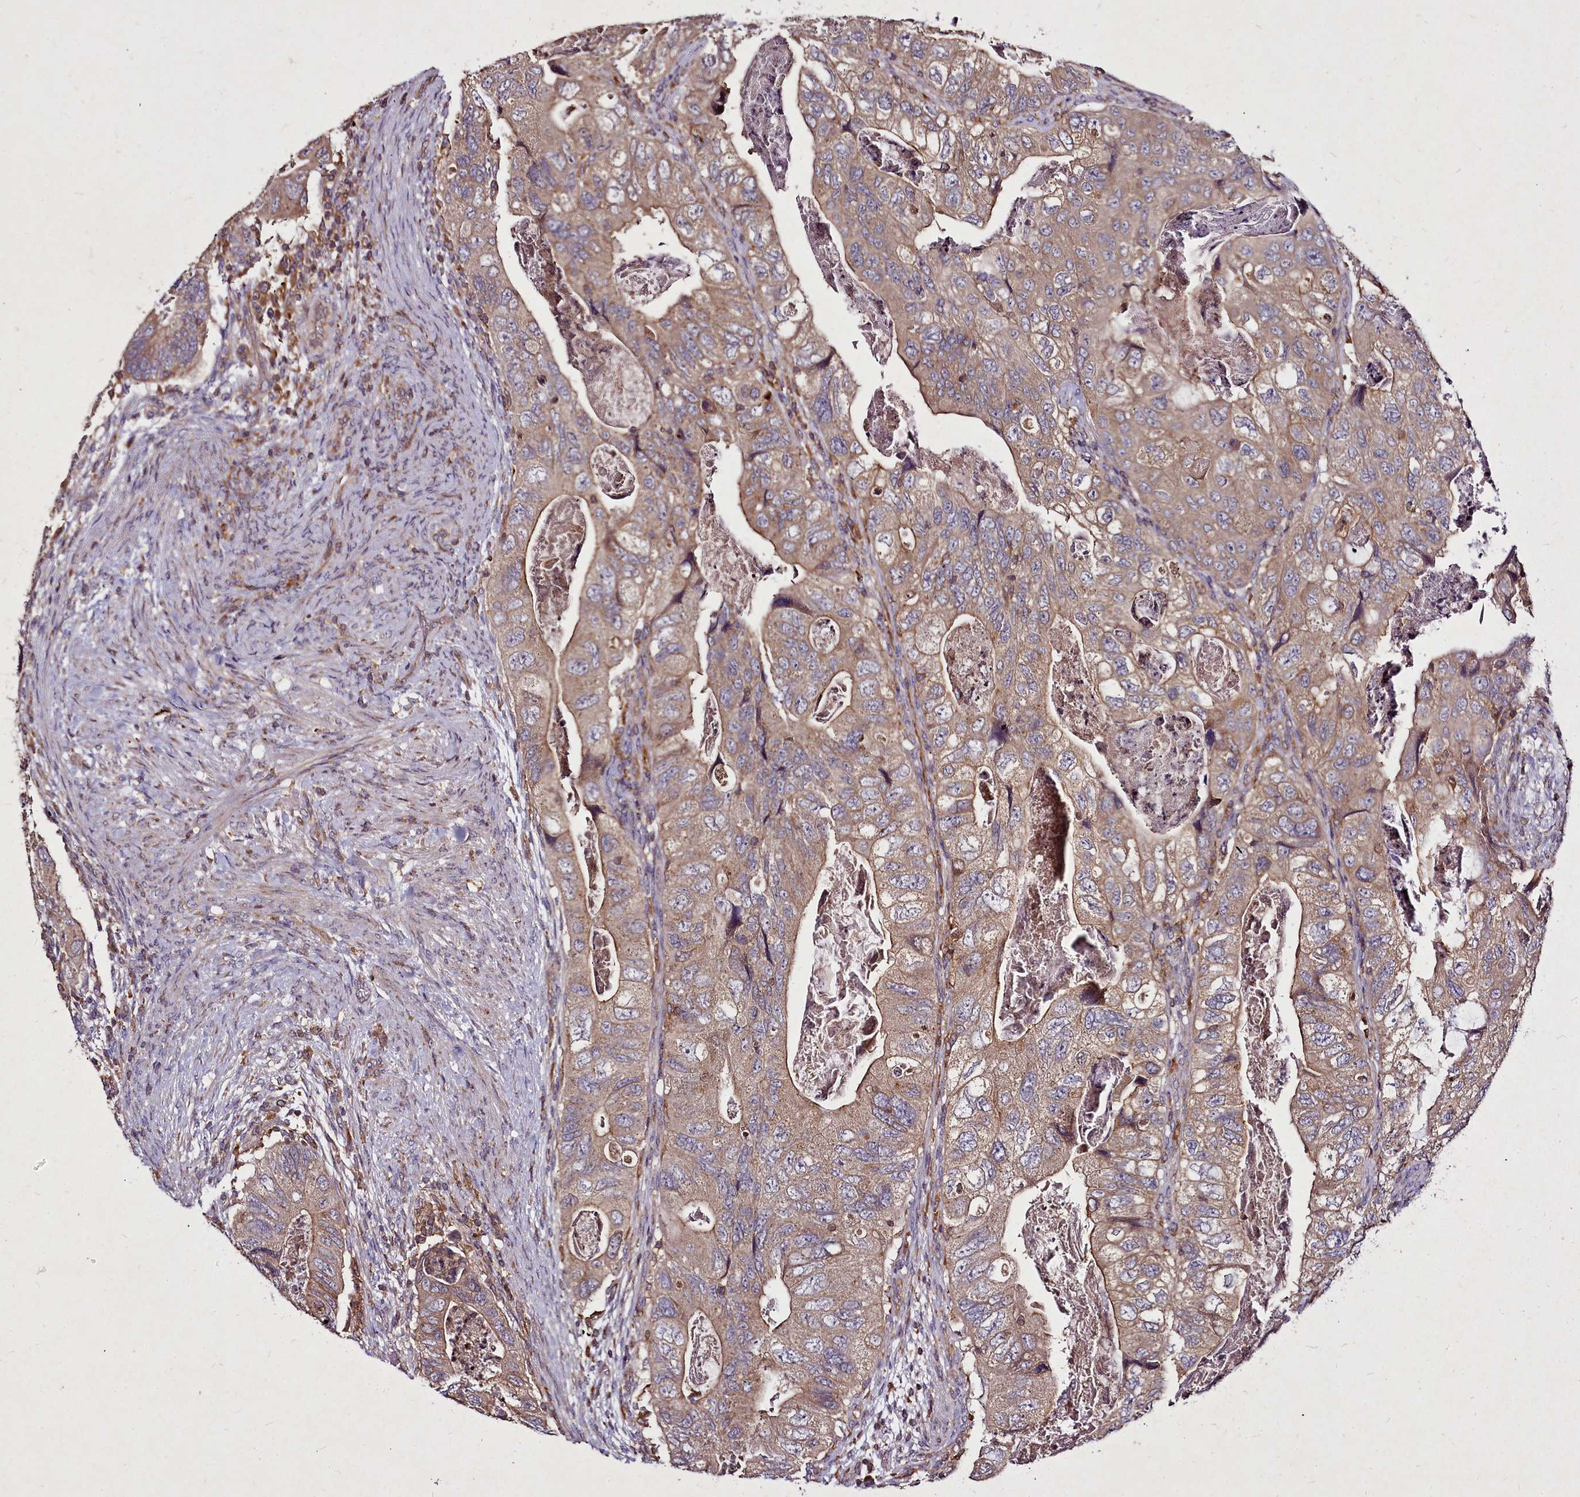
{"staining": {"intensity": "moderate", "quantity": ">75%", "location": "cytoplasmic/membranous"}, "tissue": "colorectal cancer", "cell_type": "Tumor cells", "image_type": "cancer", "snomed": [{"axis": "morphology", "description": "Adenocarcinoma, NOS"}, {"axis": "topography", "description": "Rectum"}], "caption": "The immunohistochemical stain shows moderate cytoplasmic/membranous staining in tumor cells of colorectal cancer tissue.", "gene": "NCKAP1L", "patient": {"sex": "male", "age": 63}}